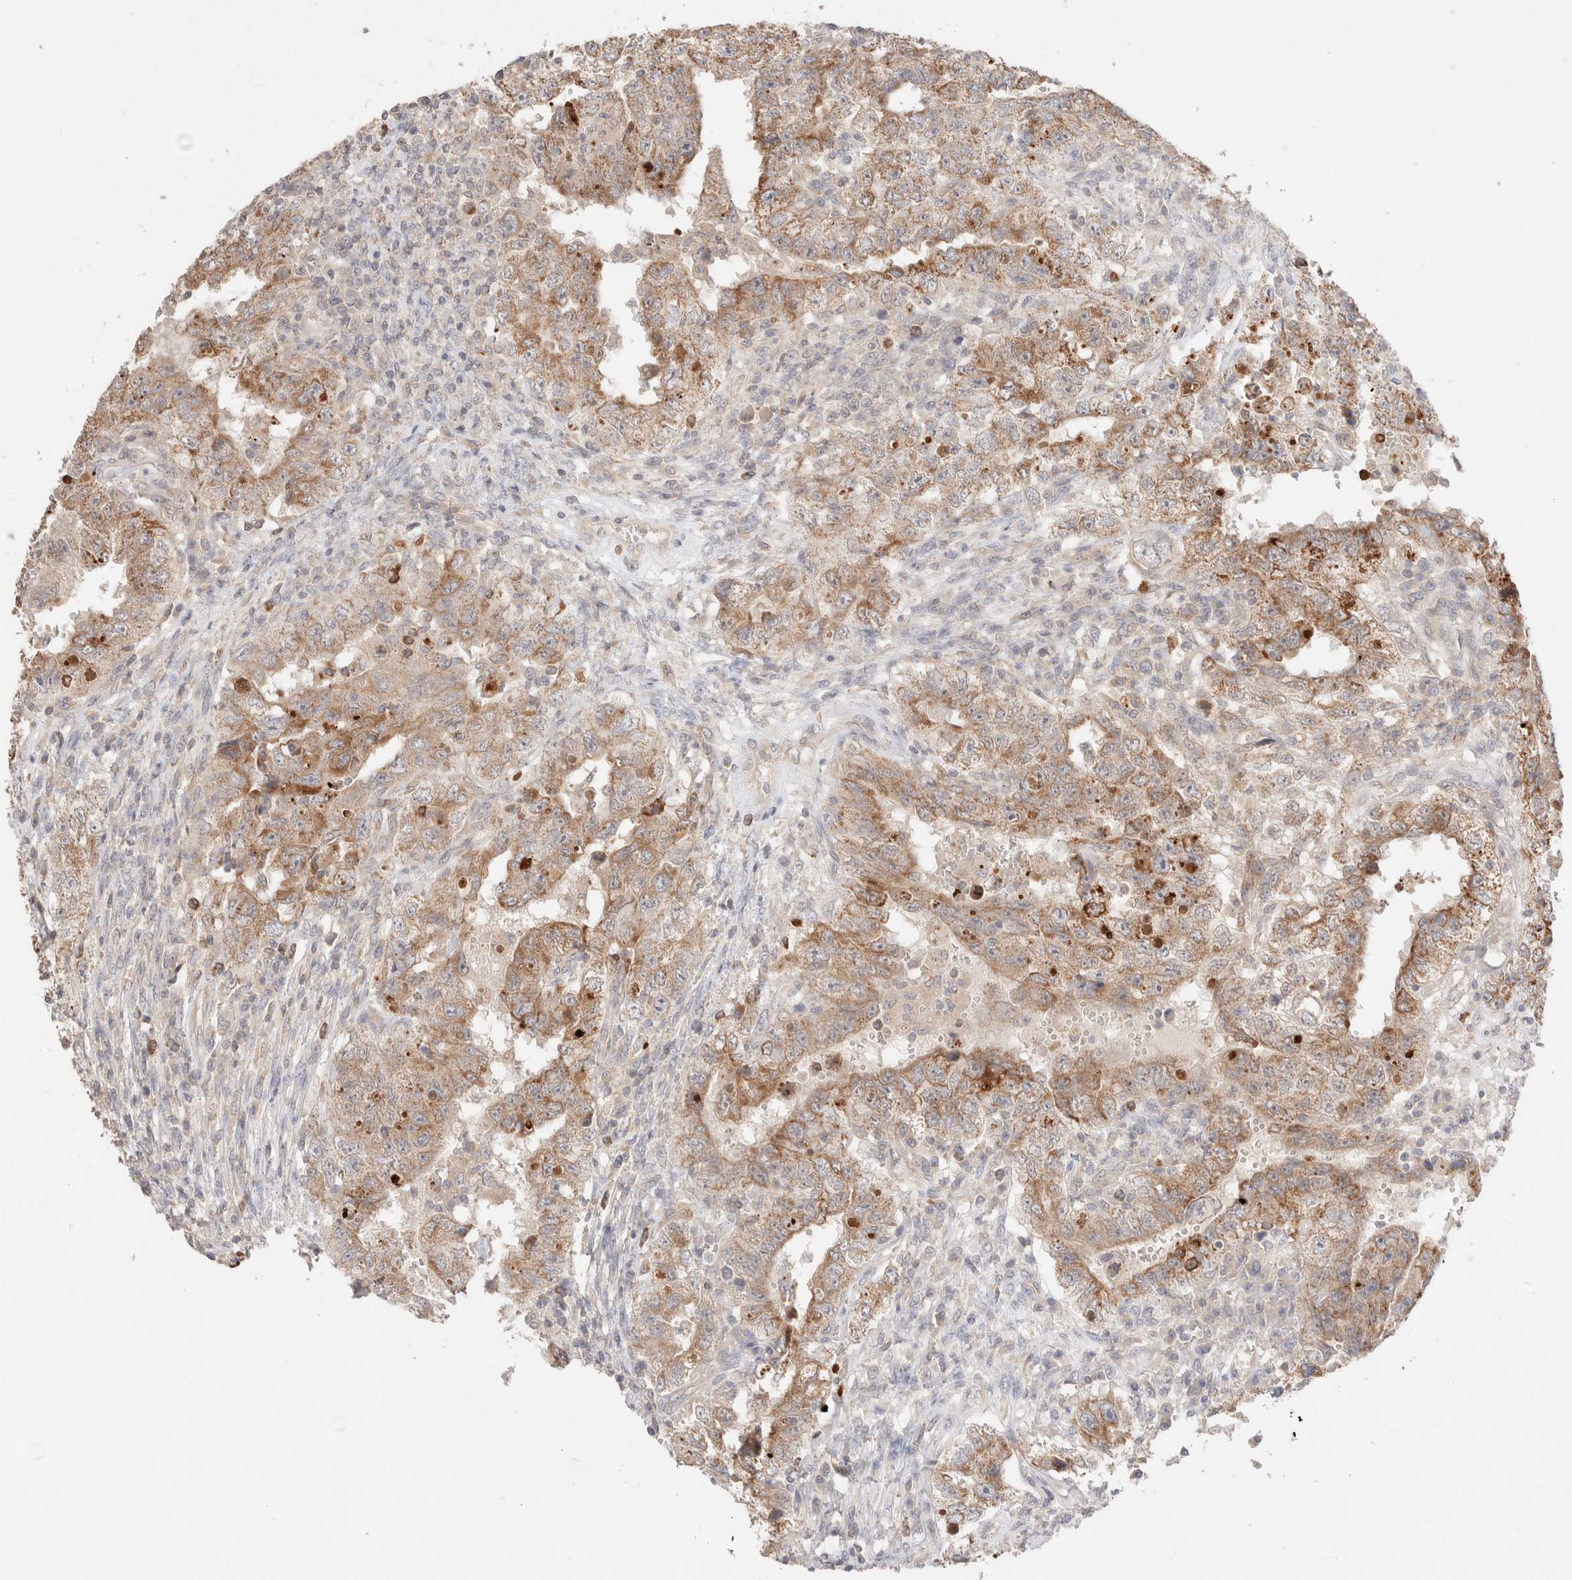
{"staining": {"intensity": "moderate", "quantity": ">75%", "location": "cytoplasmic/membranous"}, "tissue": "testis cancer", "cell_type": "Tumor cells", "image_type": "cancer", "snomed": [{"axis": "morphology", "description": "Carcinoma, Embryonal, NOS"}, {"axis": "topography", "description": "Testis"}], "caption": "About >75% of tumor cells in testis embryonal carcinoma display moderate cytoplasmic/membranous protein positivity as visualized by brown immunohistochemical staining.", "gene": "TRIM41", "patient": {"sex": "male", "age": 26}}